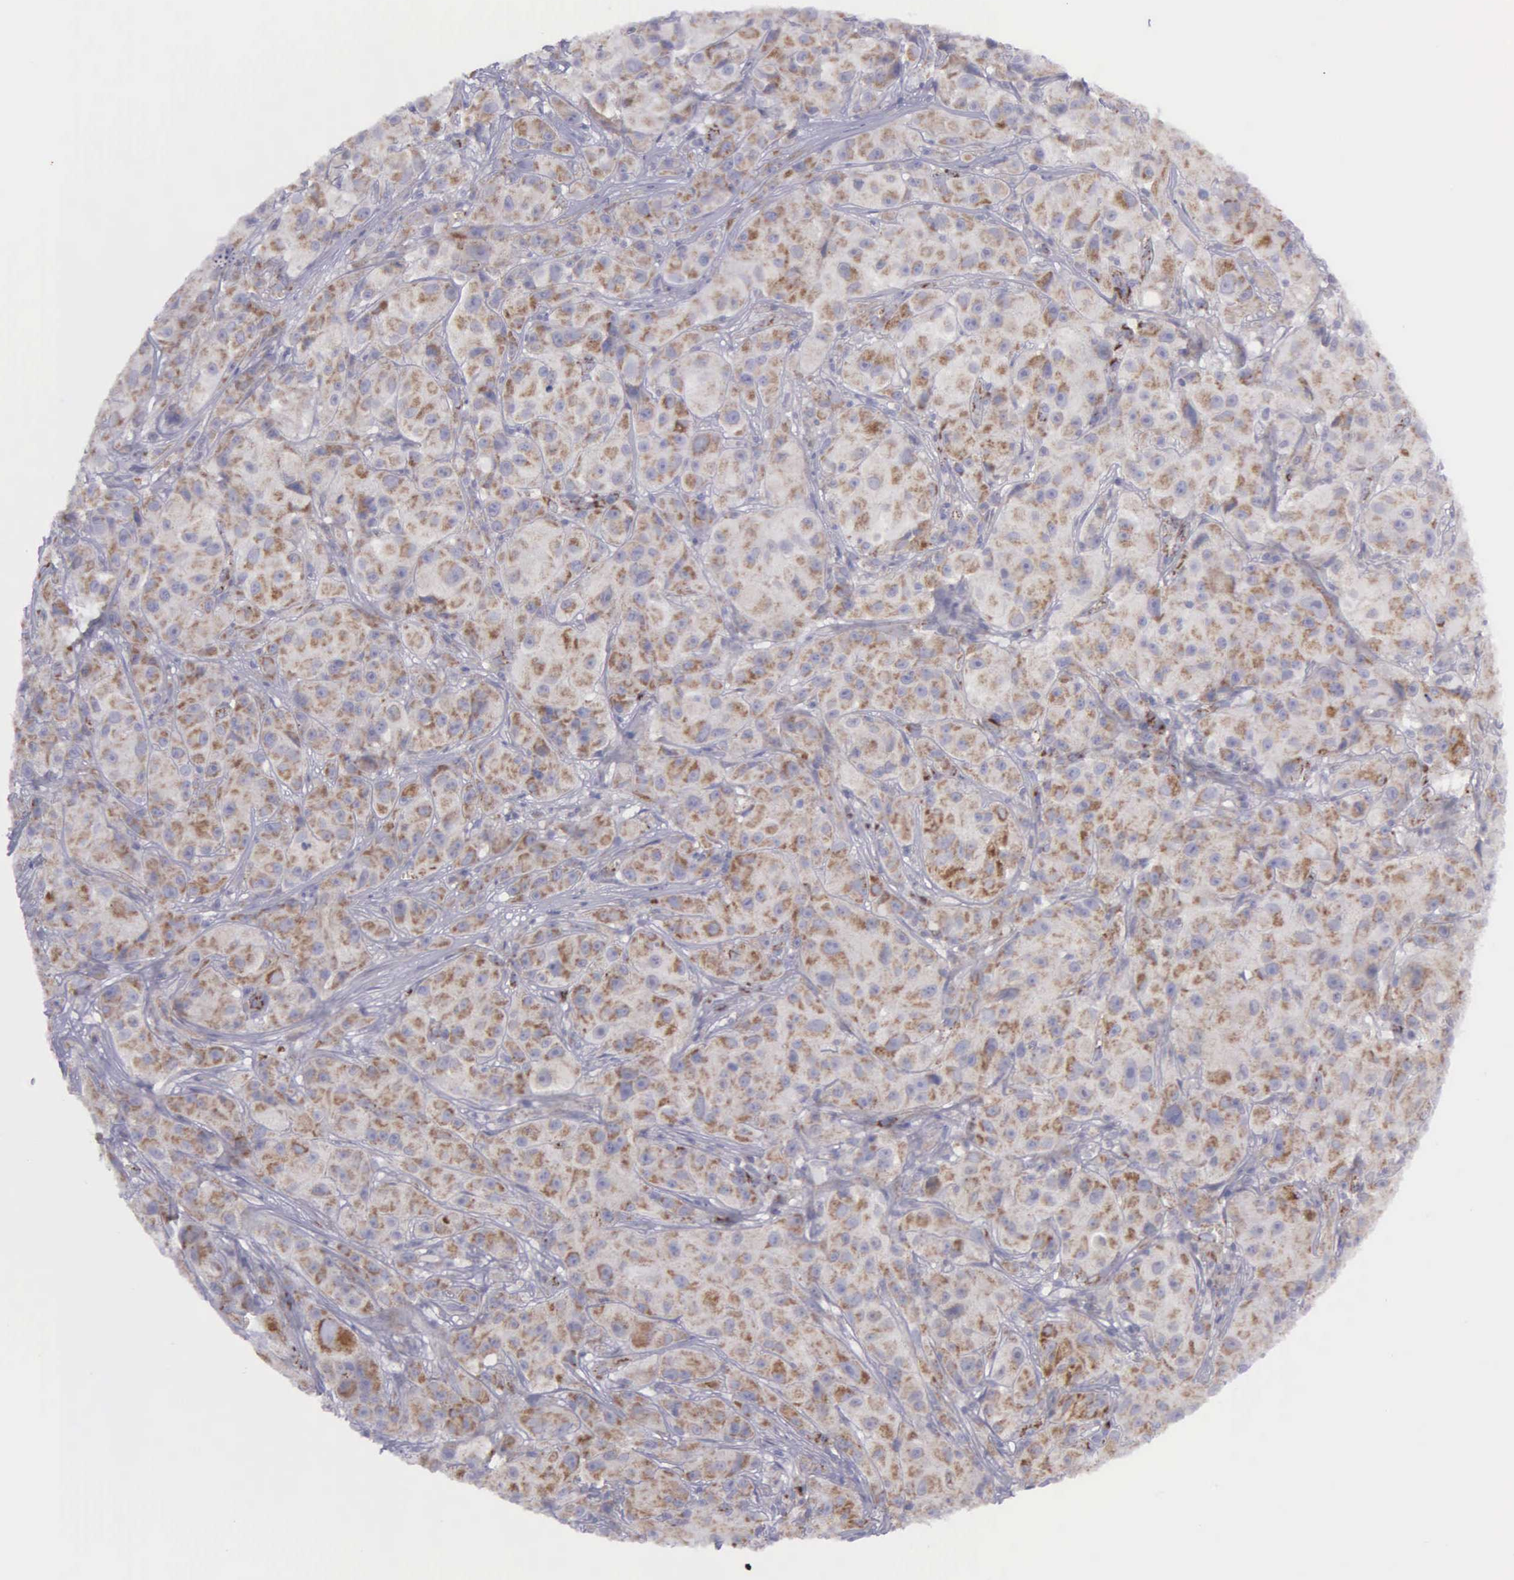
{"staining": {"intensity": "weak", "quantity": "25%-75%", "location": "cytoplasmic/membranous"}, "tissue": "melanoma", "cell_type": "Tumor cells", "image_type": "cancer", "snomed": [{"axis": "morphology", "description": "Malignant melanoma, NOS"}, {"axis": "topography", "description": "Skin"}], "caption": "IHC histopathology image of human malignant melanoma stained for a protein (brown), which exhibits low levels of weak cytoplasmic/membranous expression in approximately 25%-75% of tumor cells.", "gene": "SYNJ2BP", "patient": {"sex": "male", "age": 56}}